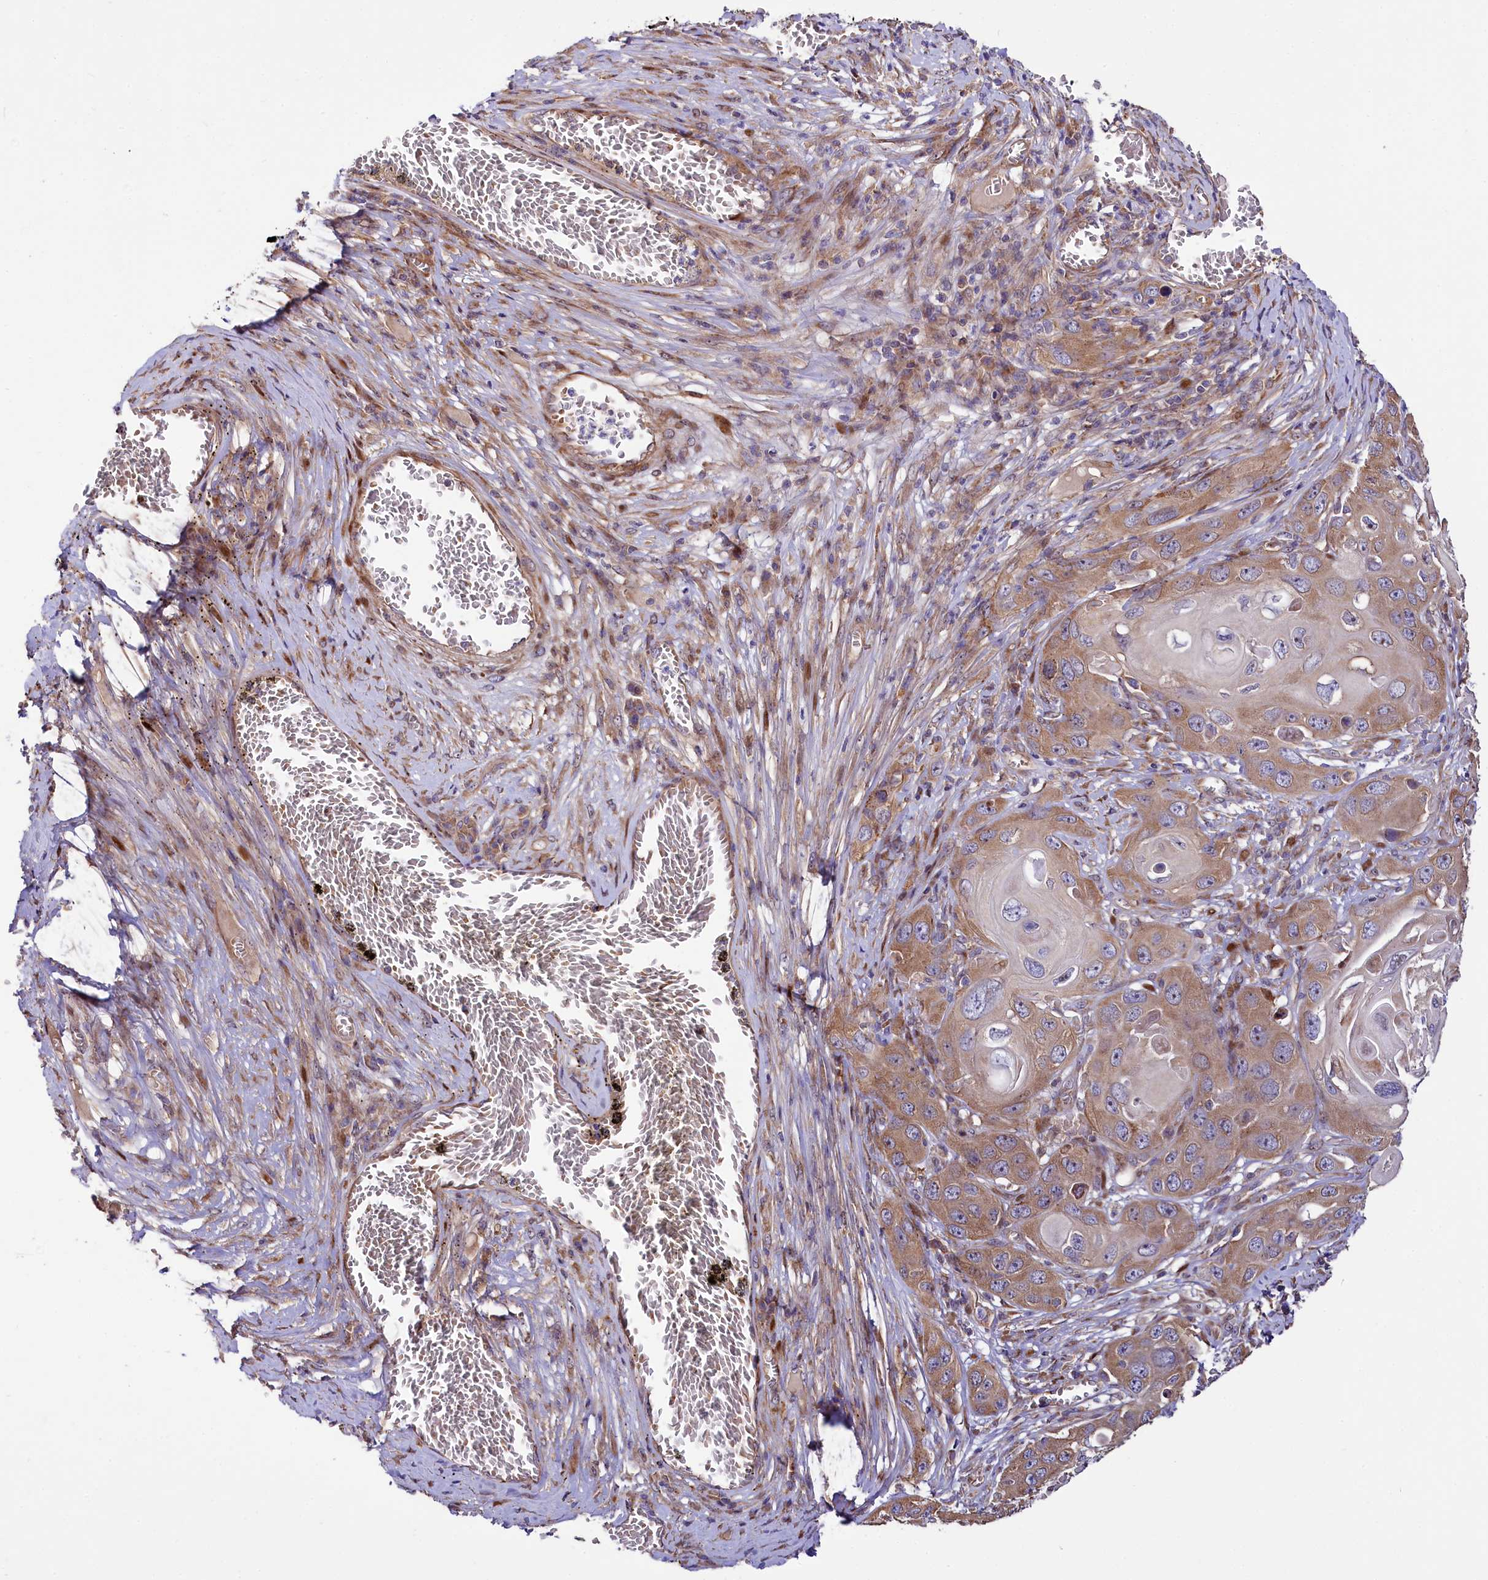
{"staining": {"intensity": "moderate", "quantity": ">75%", "location": "cytoplasmic/membranous"}, "tissue": "skin cancer", "cell_type": "Tumor cells", "image_type": "cancer", "snomed": [{"axis": "morphology", "description": "Squamous cell carcinoma, NOS"}, {"axis": "topography", "description": "Skin"}], "caption": "A brown stain highlights moderate cytoplasmic/membranous staining of a protein in squamous cell carcinoma (skin) tumor cells. (brown staining indicates protein expression, while blue staining denotes nuclei).", "gene": "PDZRN3", "patient": {"sex": "male", "age": 55}}